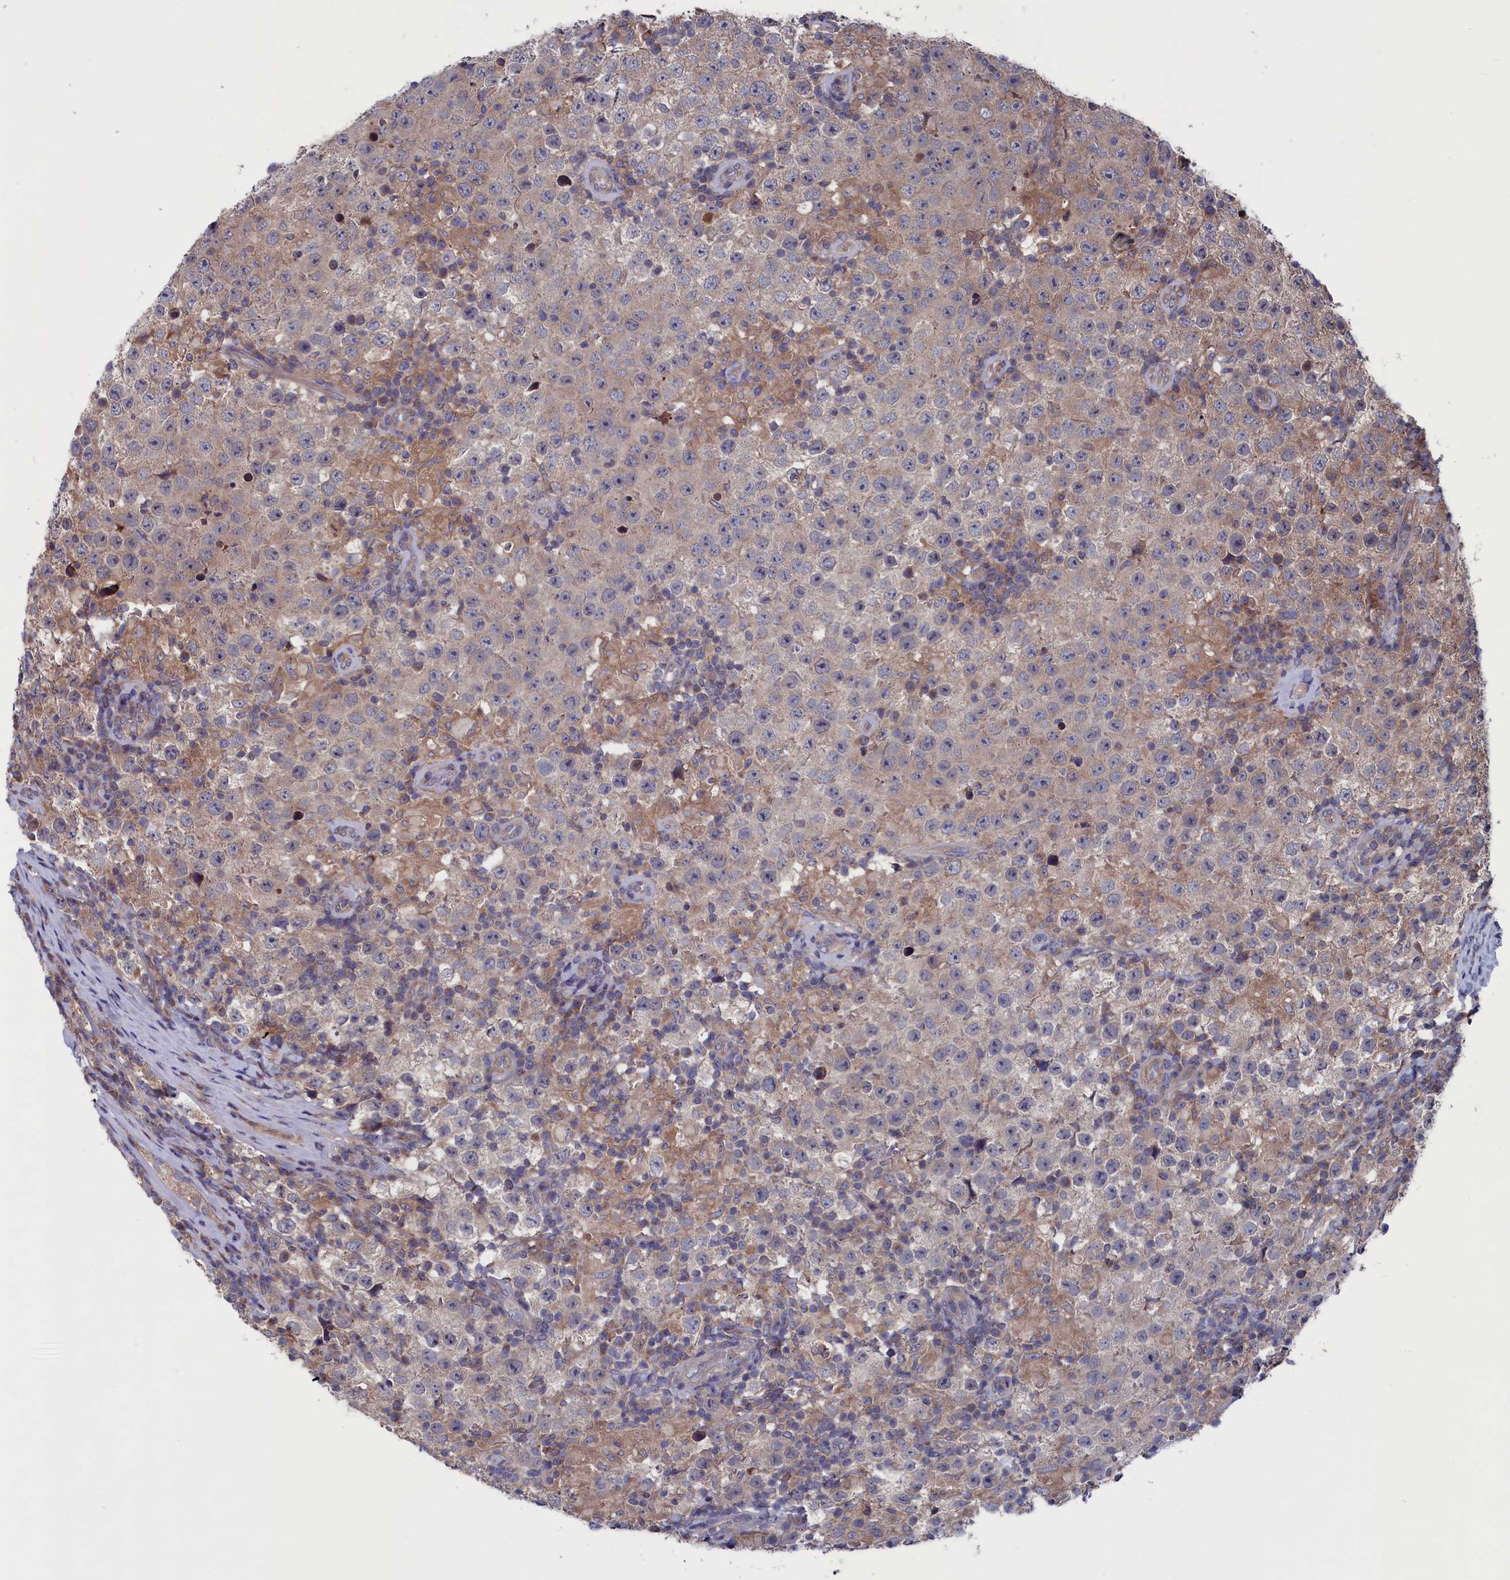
{"staining": {"intensity": "weak", "quantity": "25%-75%", "location": "cytoplasmic/membranous"}, "tissue": "testis cancer", "cell_type": "Tumor cells", "image_type": "cancer", "snomed": [{"axis": "morphology", "description": "Normal tissue, NOS"}, {"axis": "morphology", "description": "Urothelial carcinoma, High grade"}, {"axis": "morphology", "description": "Seminoma, NOS"}, {"axis": "morphology", "description": "Carcinoma, Embryonal, NOS"}, {"axis": "topography", "description": "Urinary bladder"}, {"axis": "topography", "description": "Testis"}], "caption": "Protein staining demonstrates weak cytoplasmic/membranous expression in approximately 25%-75% of tumor cells in testis cancer (urothelial carcinoma (high-grade)). The staining was performed using DAB, with brown indicating positive protein expression. Nuclei are stained blue with hematoxylin.", "gene": "SPATA13", "patient": {"sex": "male", "age": 41}}